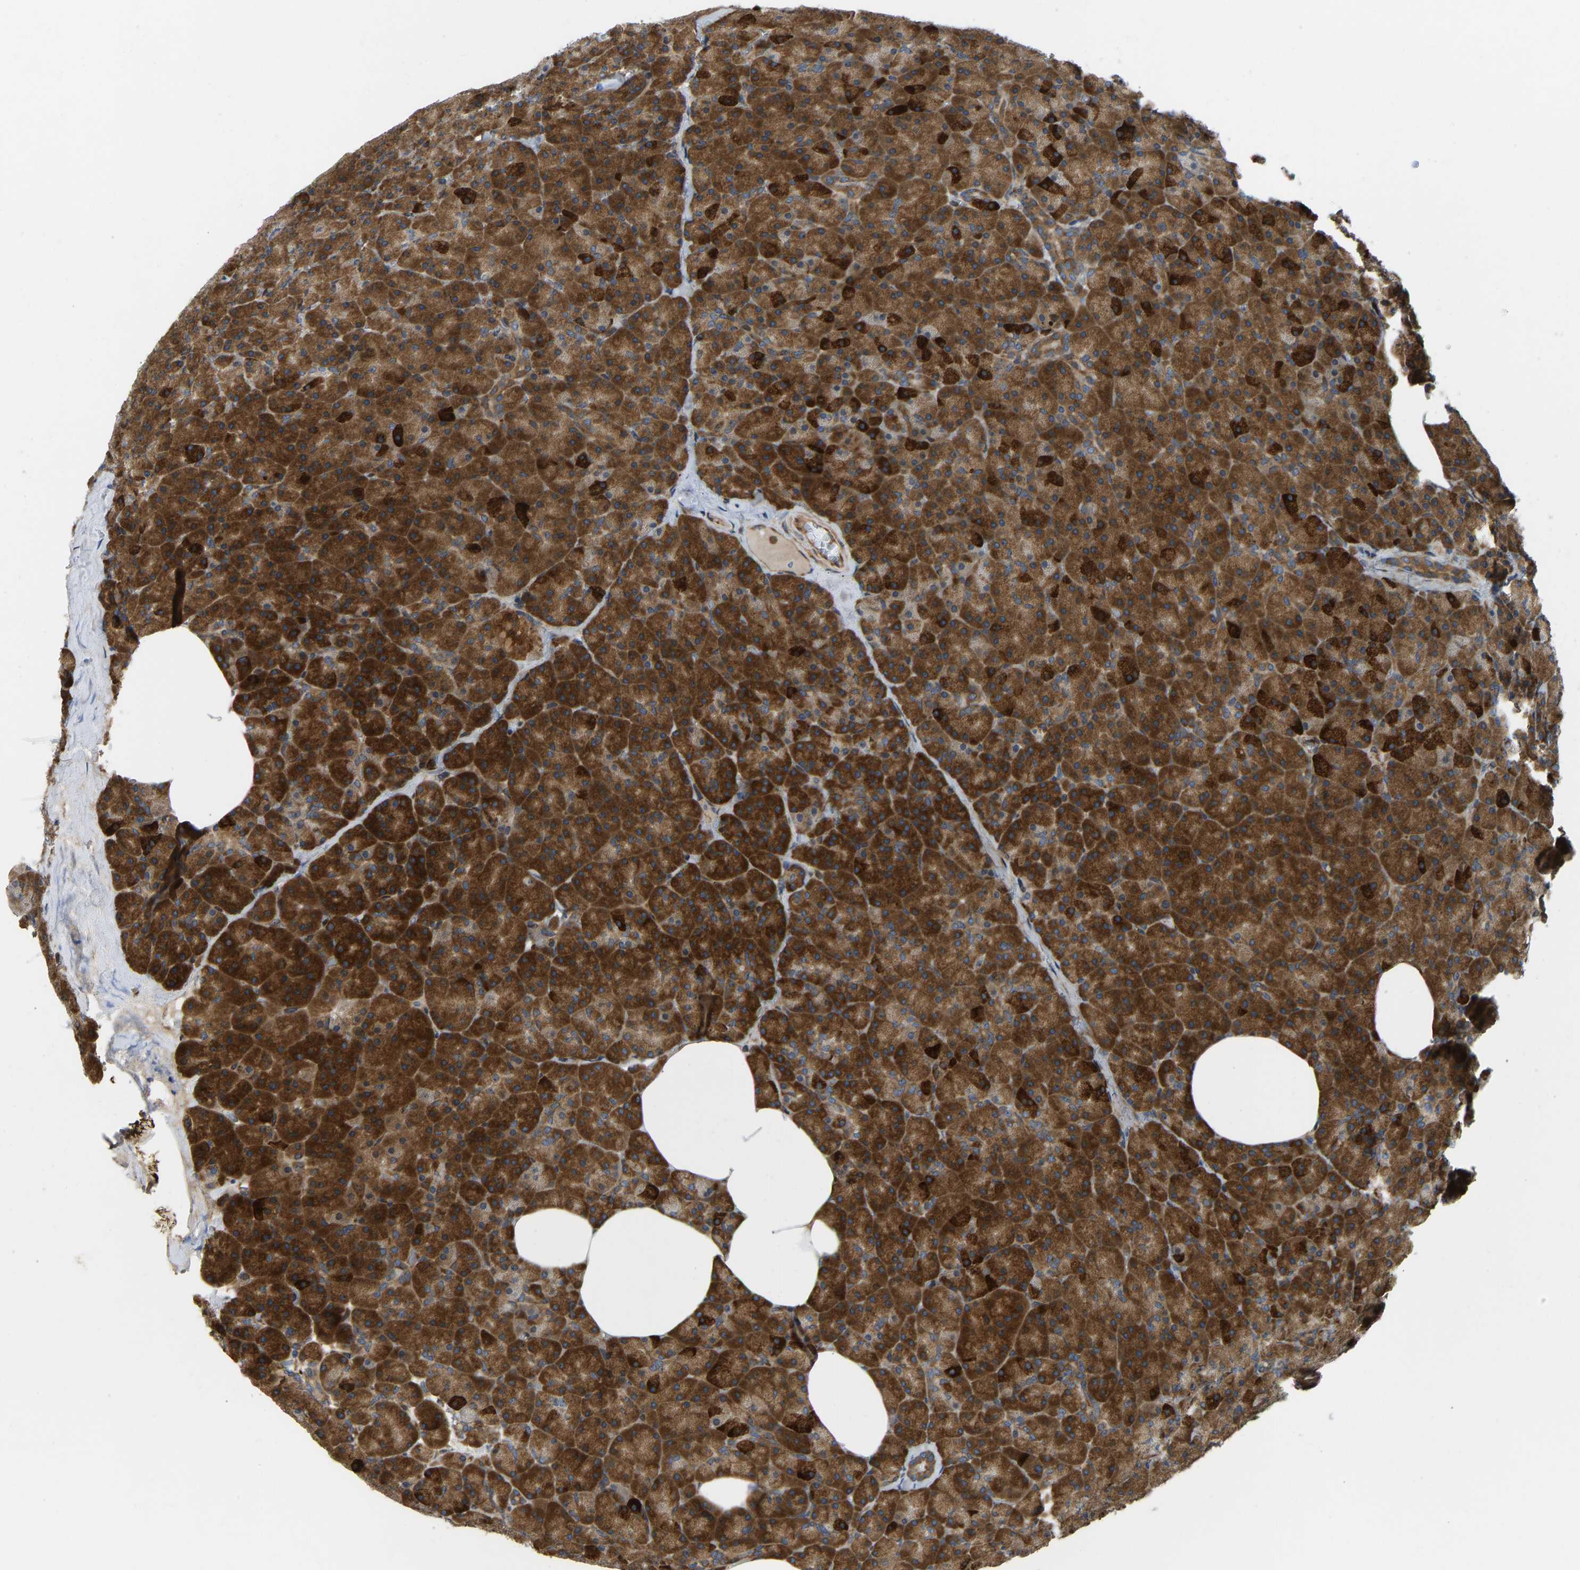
{"staining": {"intensity": "strong", "quantity": ">75%", "location": "cytoplasmic/membranous"}, "tissue": "pancreas", "cell_type": "Exocrine glandular cells", "image_type": "normal", "snomed": [{"axis": "morphology", "description": "Normal tissue, NOS"}, {"axis": "morphology", "description": "Carcinoid, malignant, NOS"}, {"axis": "topography", "description": "Pancreas"}], "caption": "Protein staining of unremarkable pancreas shows strong cytoplasmic/membranous staining in about >75% of exocrine glandular cells. (IHC, brightfield microscopy, high magnification).", "gene": "RASGRF2", "patient": {"sex": "female", "age": 35}}